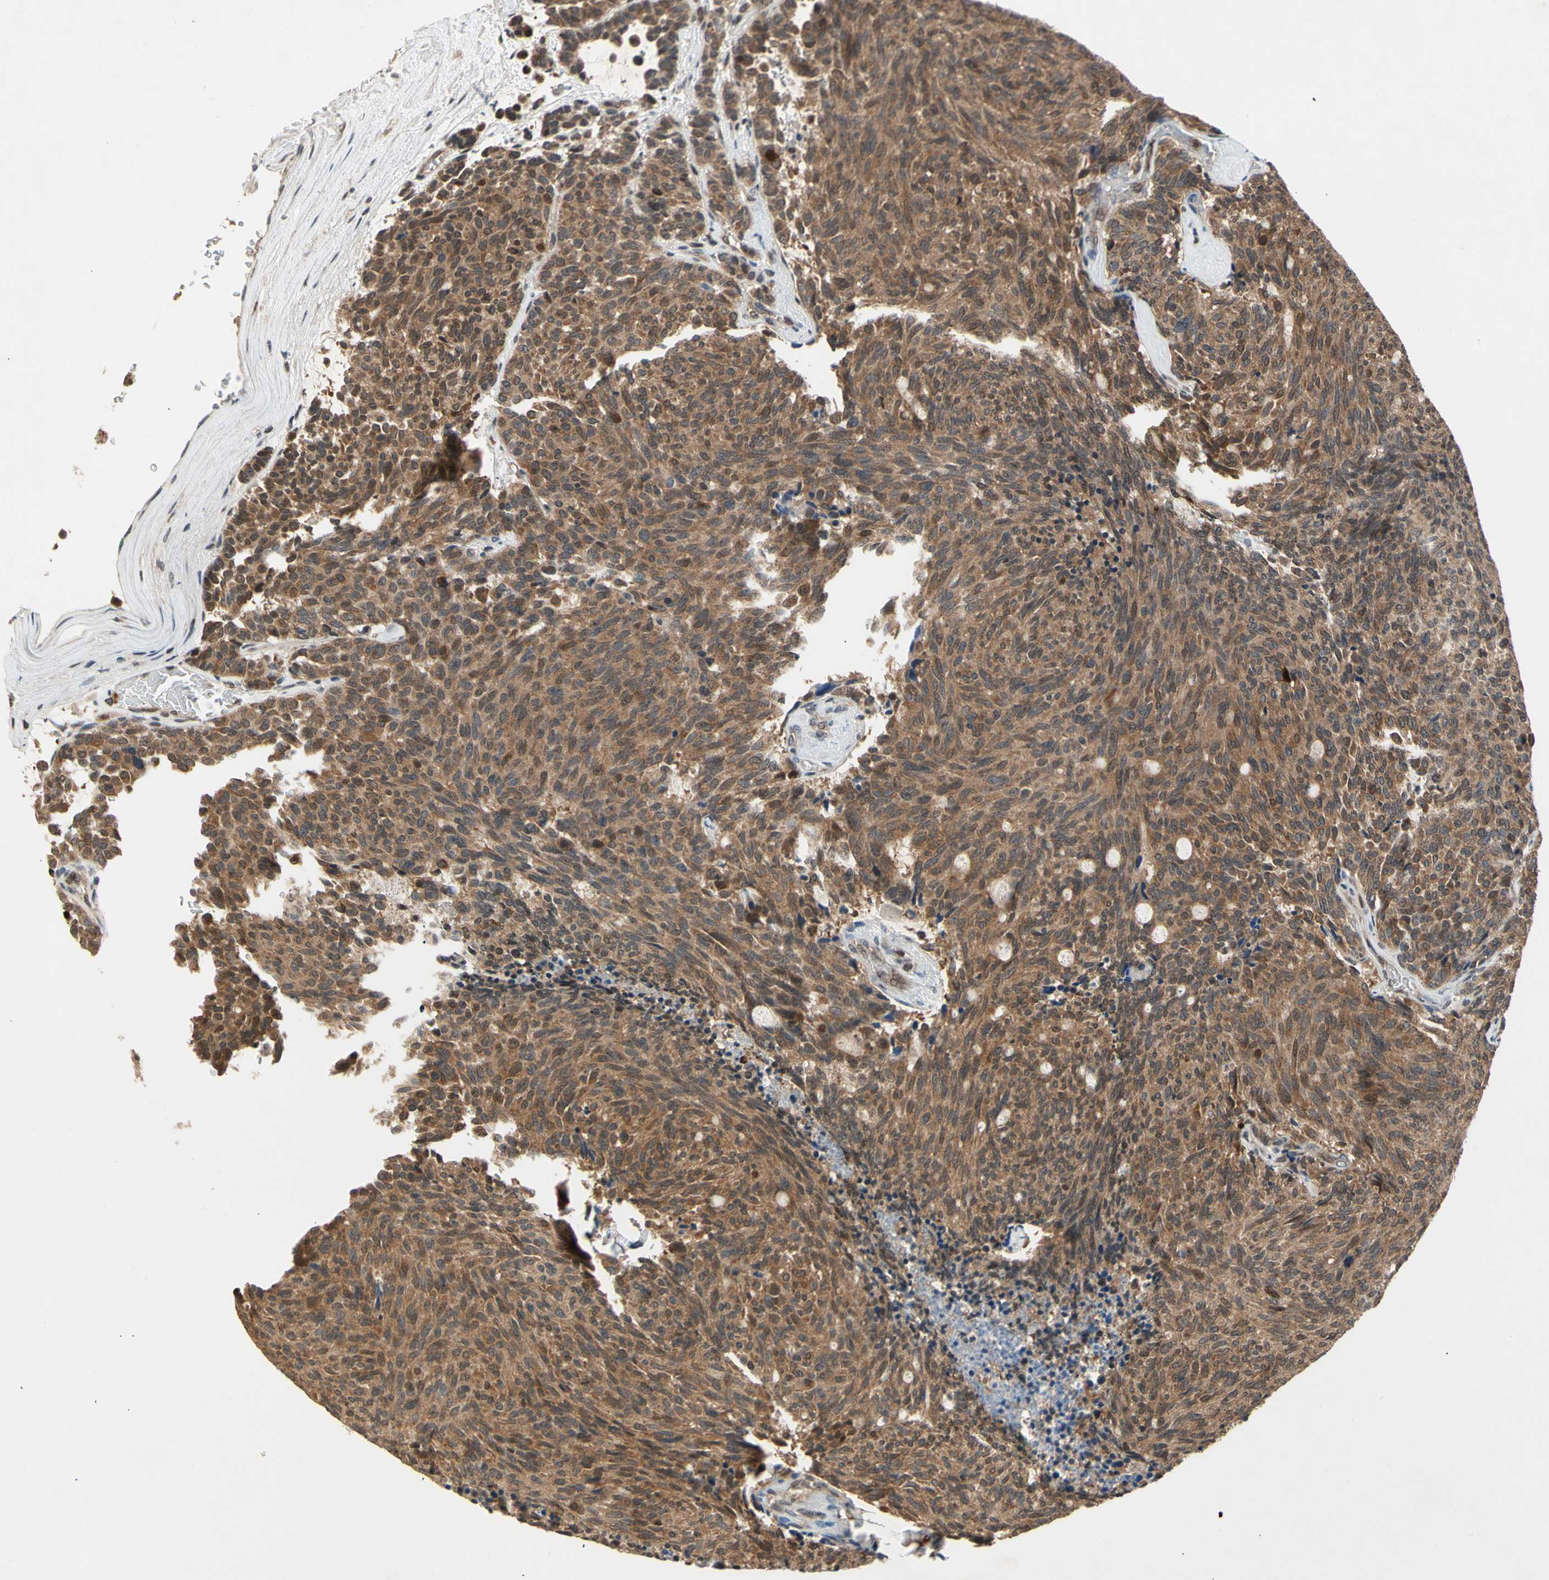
{"staining": {"intensity": "moderate", "quantity": ">75%", "location": "cytoplasmic/membranous"}, "tissue": "carcinoid", "cell_type": "Tumor cells", "image_type": "cancer", "snomed": [{"axis": "morphology", "description": "Carcinoid, malignant, NOS"}, {"axis": "topography", "description": "Pancreas"}], "caption": "Immunohistochemical staining of carcinoid (malignant) exhibits medium levels of moderate cytoplasmic/membranous protein positivity in approximately >75% of tumor cells. The staining was performed using DAB (3,3'-diaminobenzidine), with brown indicating positive protein expression. Nuclei are stained blue with hematoxylin.", "gene": "GSR", "patient": {"sex": "female", "age": 54}}